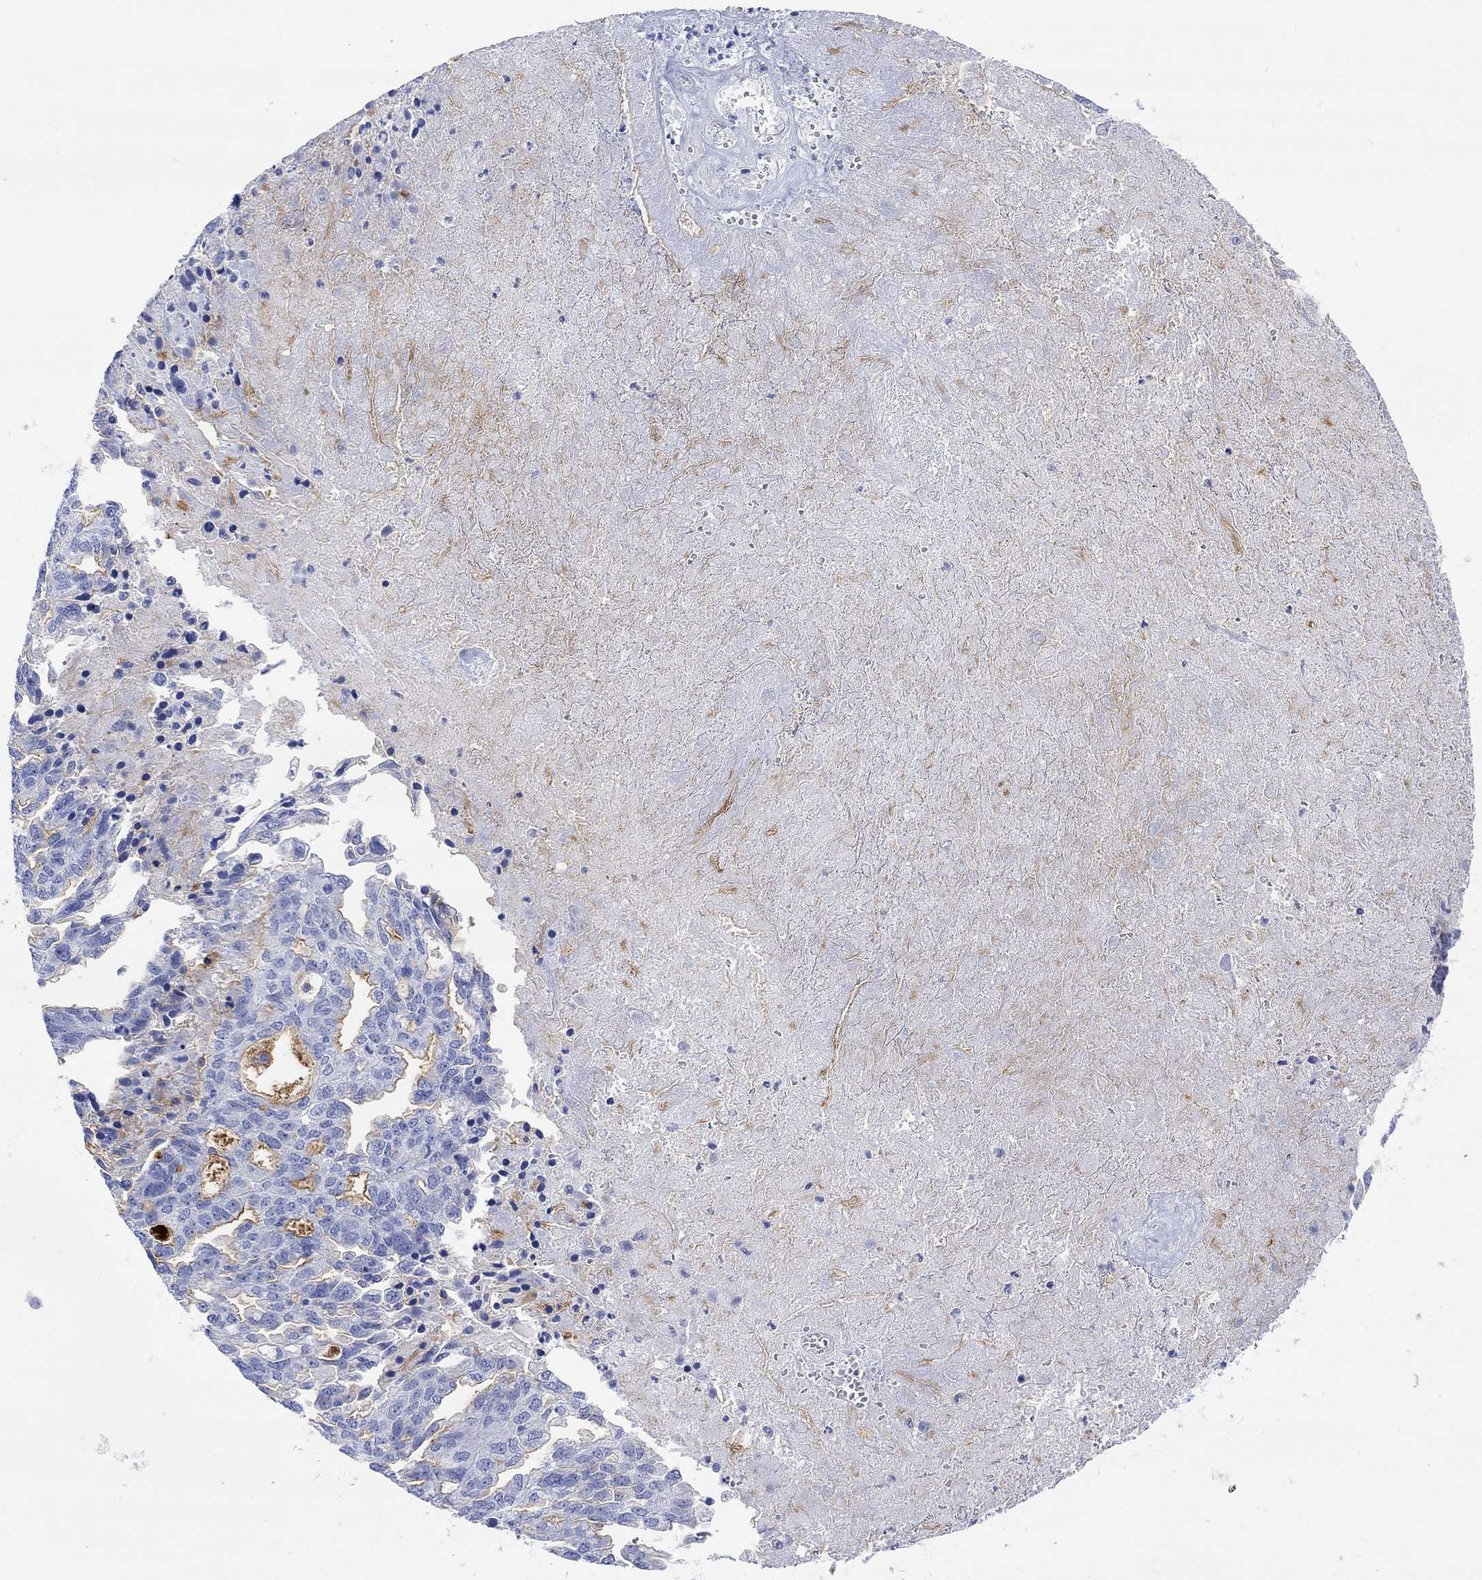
{"staining": {"intensity": "strong", "quantity": "<25%", "location": "cytoplasmic/membranous"}, "tissue": "ovarian cancer", "cell_type": "Tumor cells", "image_type": "cancer", "snomed": [{"axis": "morphology", "description": "Cystadenocarcinoma, serous, NOS"}, {"axis": "topography", "description": "Ovary"}], "caption": "Protein staining shows strong cytoplasmic/membranous positivity in about <25% of tumor cells in ovarian serous cystadenocarcinoma.", "gene": "XIRP2", "patient": {"sex": "female", "age": 51}}